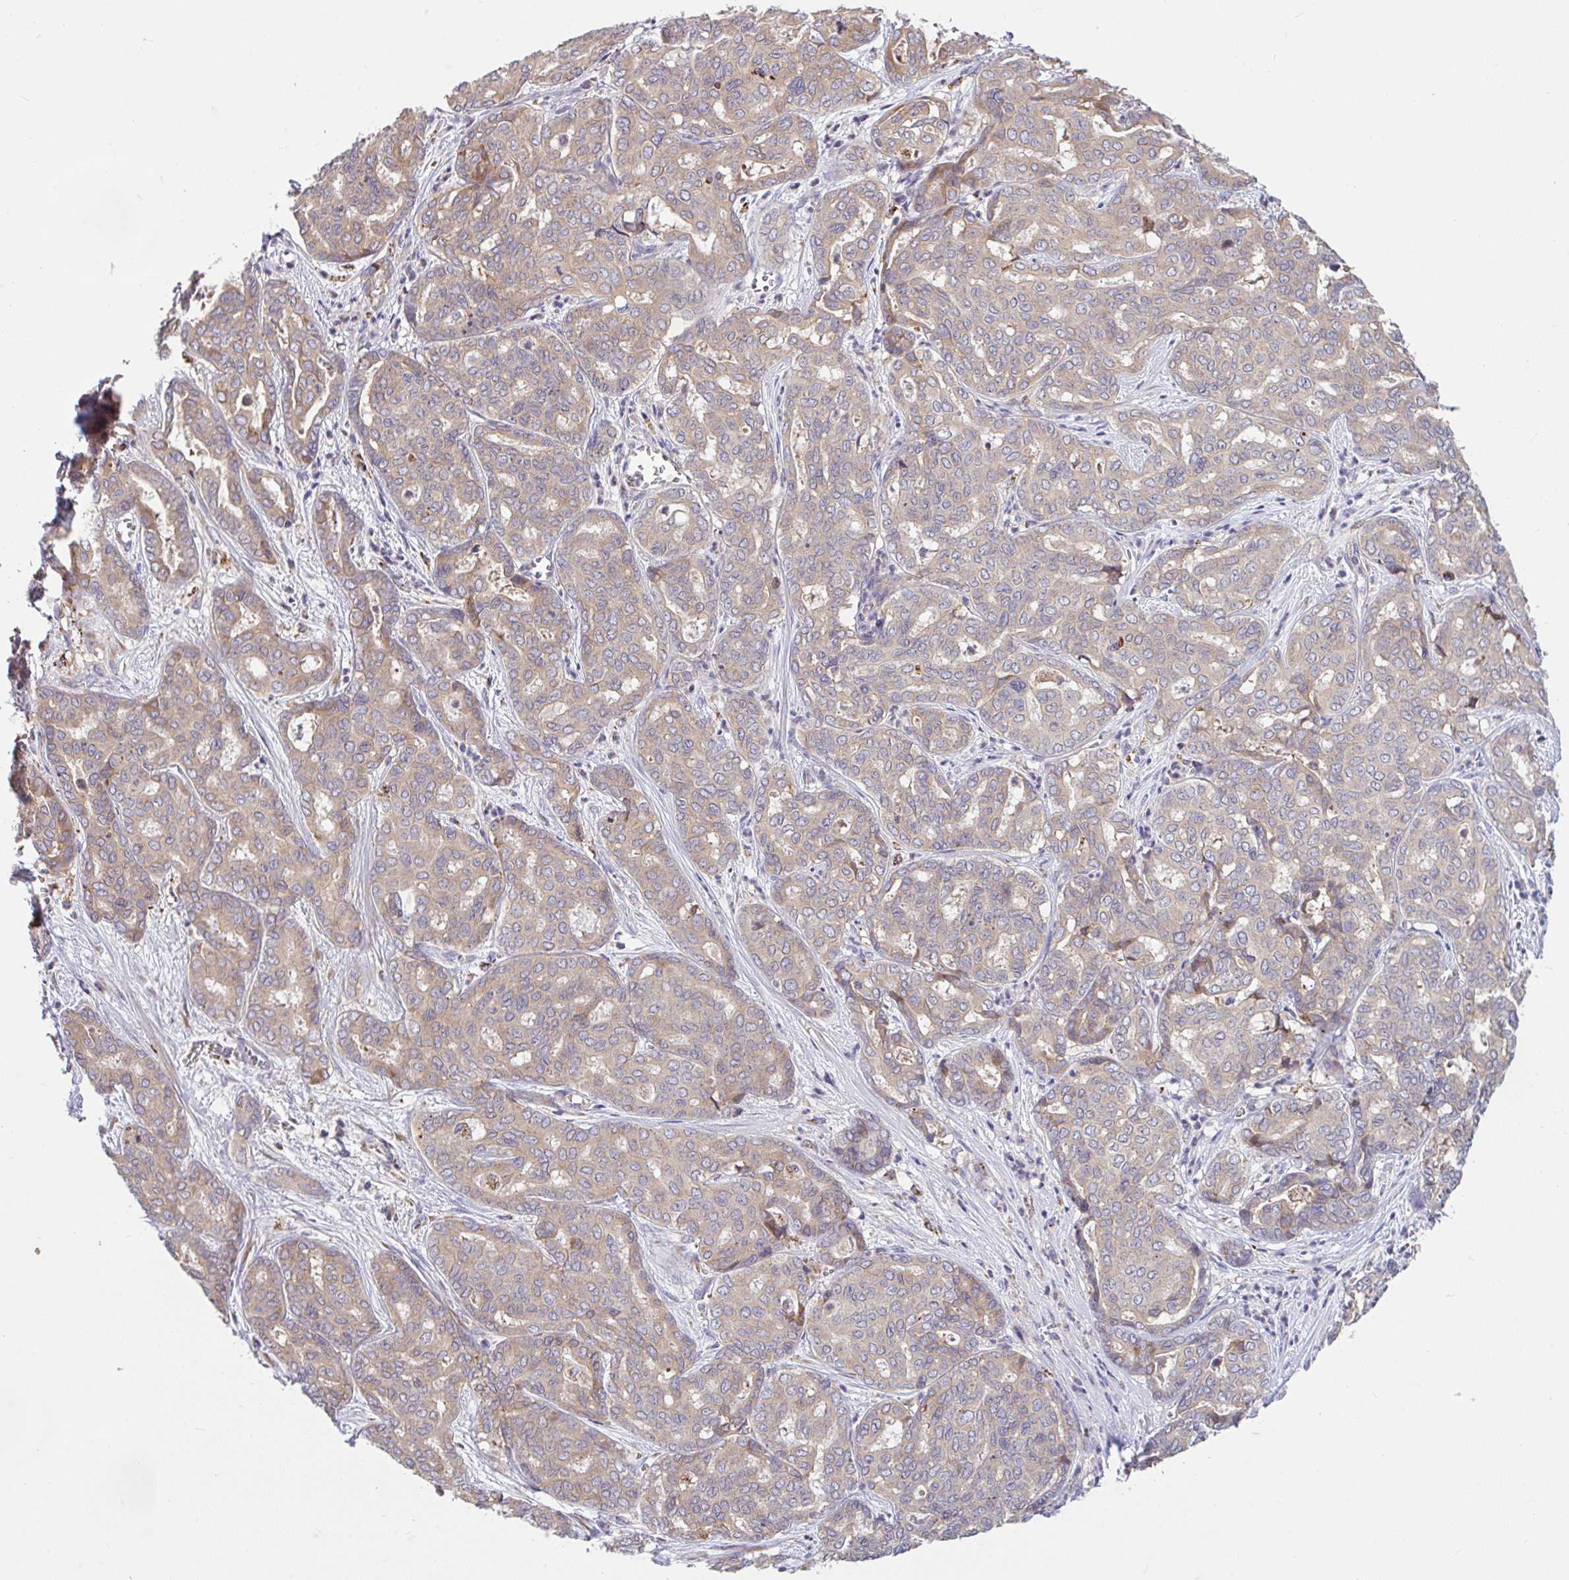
{"staining": {"intensity": "moderate", "quantity": "25%-75%", "location": "cytoplasmic/membranous"}, "tissue": "liver cancer", "cell_type": "Tumor cells", "image_type": "cancer", "snomed": [{"axis": "morphology", "description": "Cholangiocarcinoma"}, {"axis": "topography", "description": "Liver"}], "caption": "High-magnification brightfield microscopy of liver cholangiocarcinoma stained with DAB (3,3'-diaminobenzidine) (brown) and counterstained with hematoxylin (blue). tumor cells exhibit moderate cytoplasmic/membranous expression is seen in approximately25%-75% of cells. The protein is stained brown, and the nuclei are stained in blue (DAB IHC with brightfield microscopy, high magnification).", "gene": "RALBP1", "patient": {"sex": "female", "age": 64}}